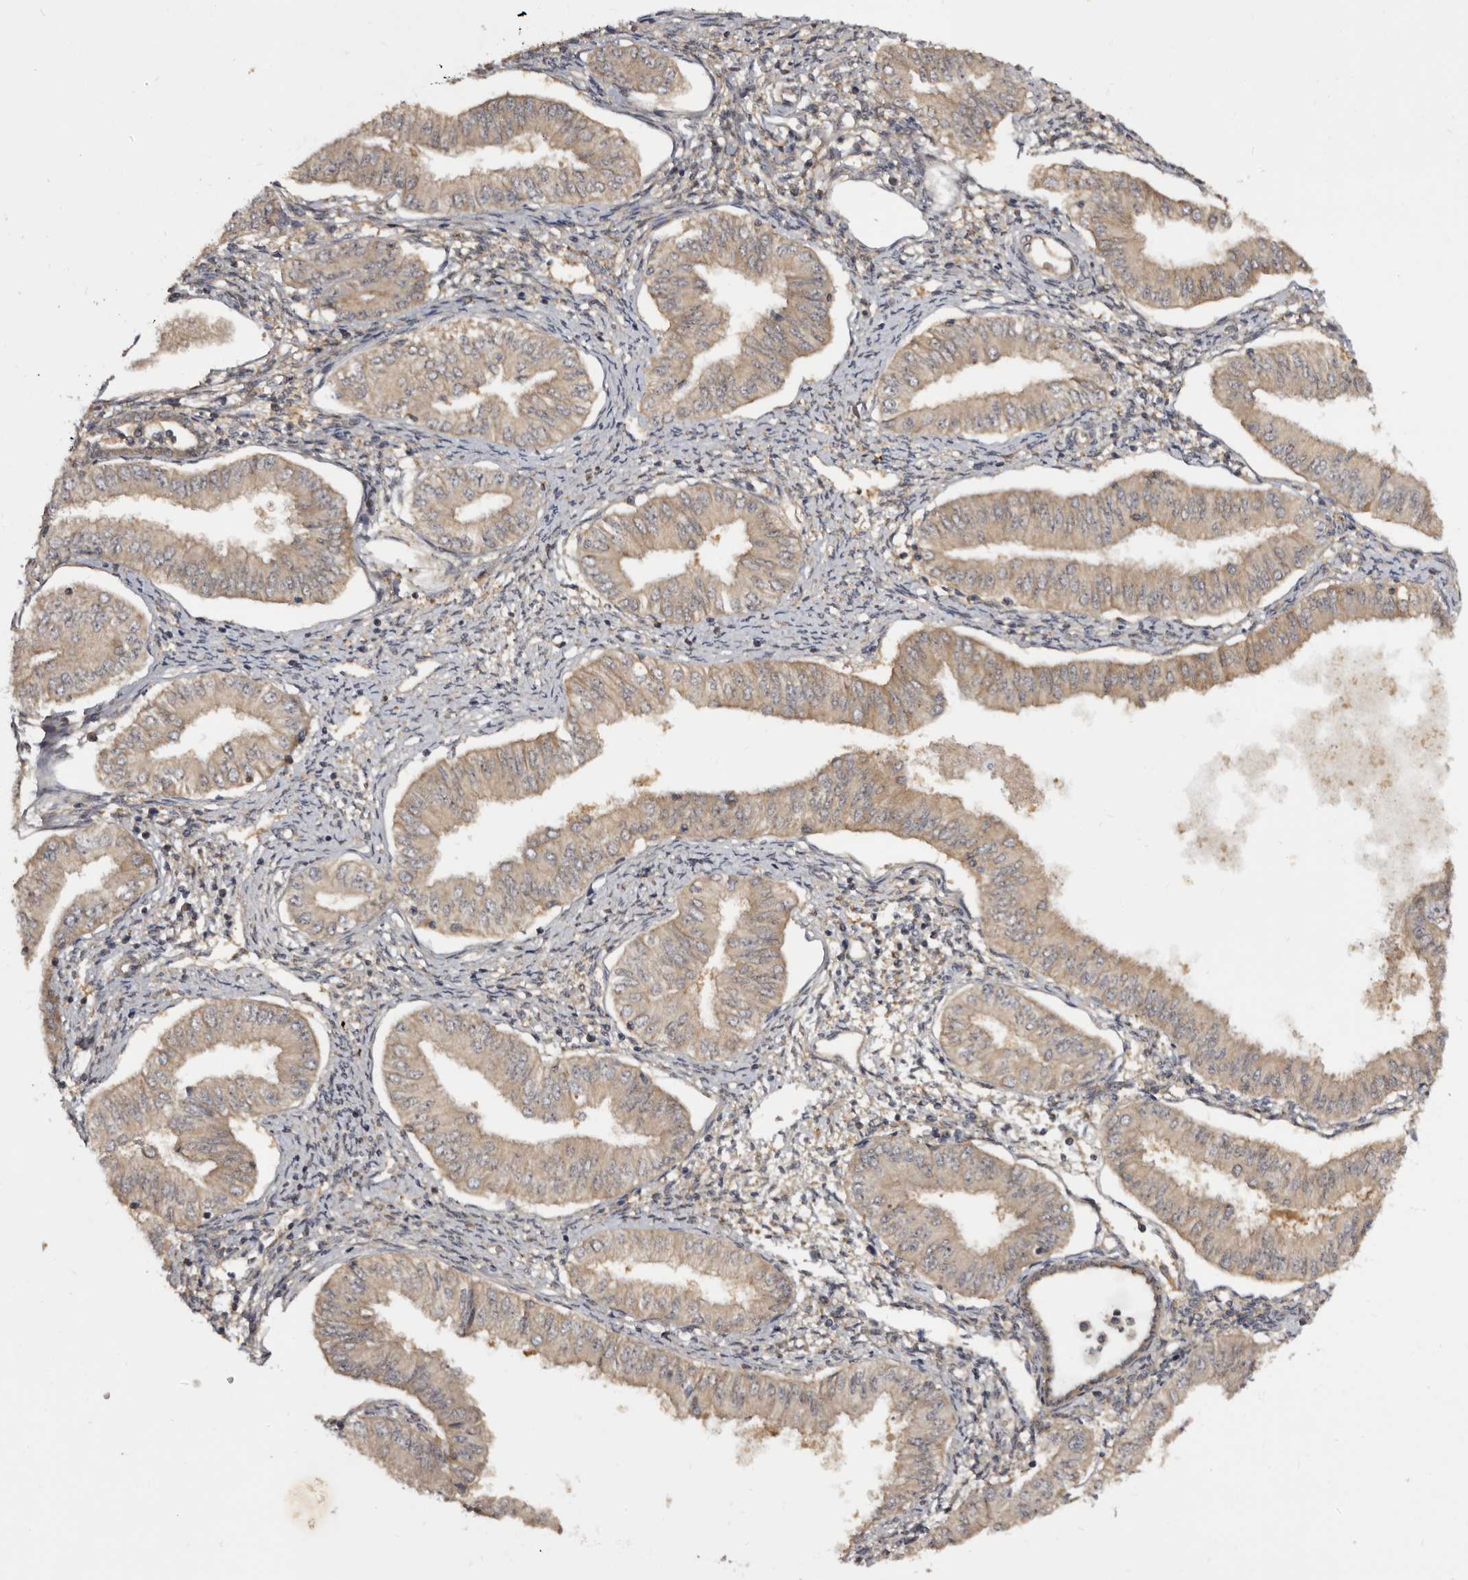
{"staining": {"intensity": "weak", "quantity": ">75%", "location": "cytoplasmic/membranous"}, "tissue": "endometrial cancer", "cell_type": "Tumor cells", "image_type": "cancer", "snomed": [{"axis": "morphology", "description": "Normal tissue, NOS"}, {"axis": "morphology", "description": "Adenocarcinoma, NOS"}, {"axis": "topography", "description": "Endometrium"}], "caption": "An image of human adenocarcinoma (endometrial) stained for a protein shows weak cytoplasmic/membranous brown staining in tumor cells.", "gene": "INAVA", "patient": {"sex": "female", "age": 53}}